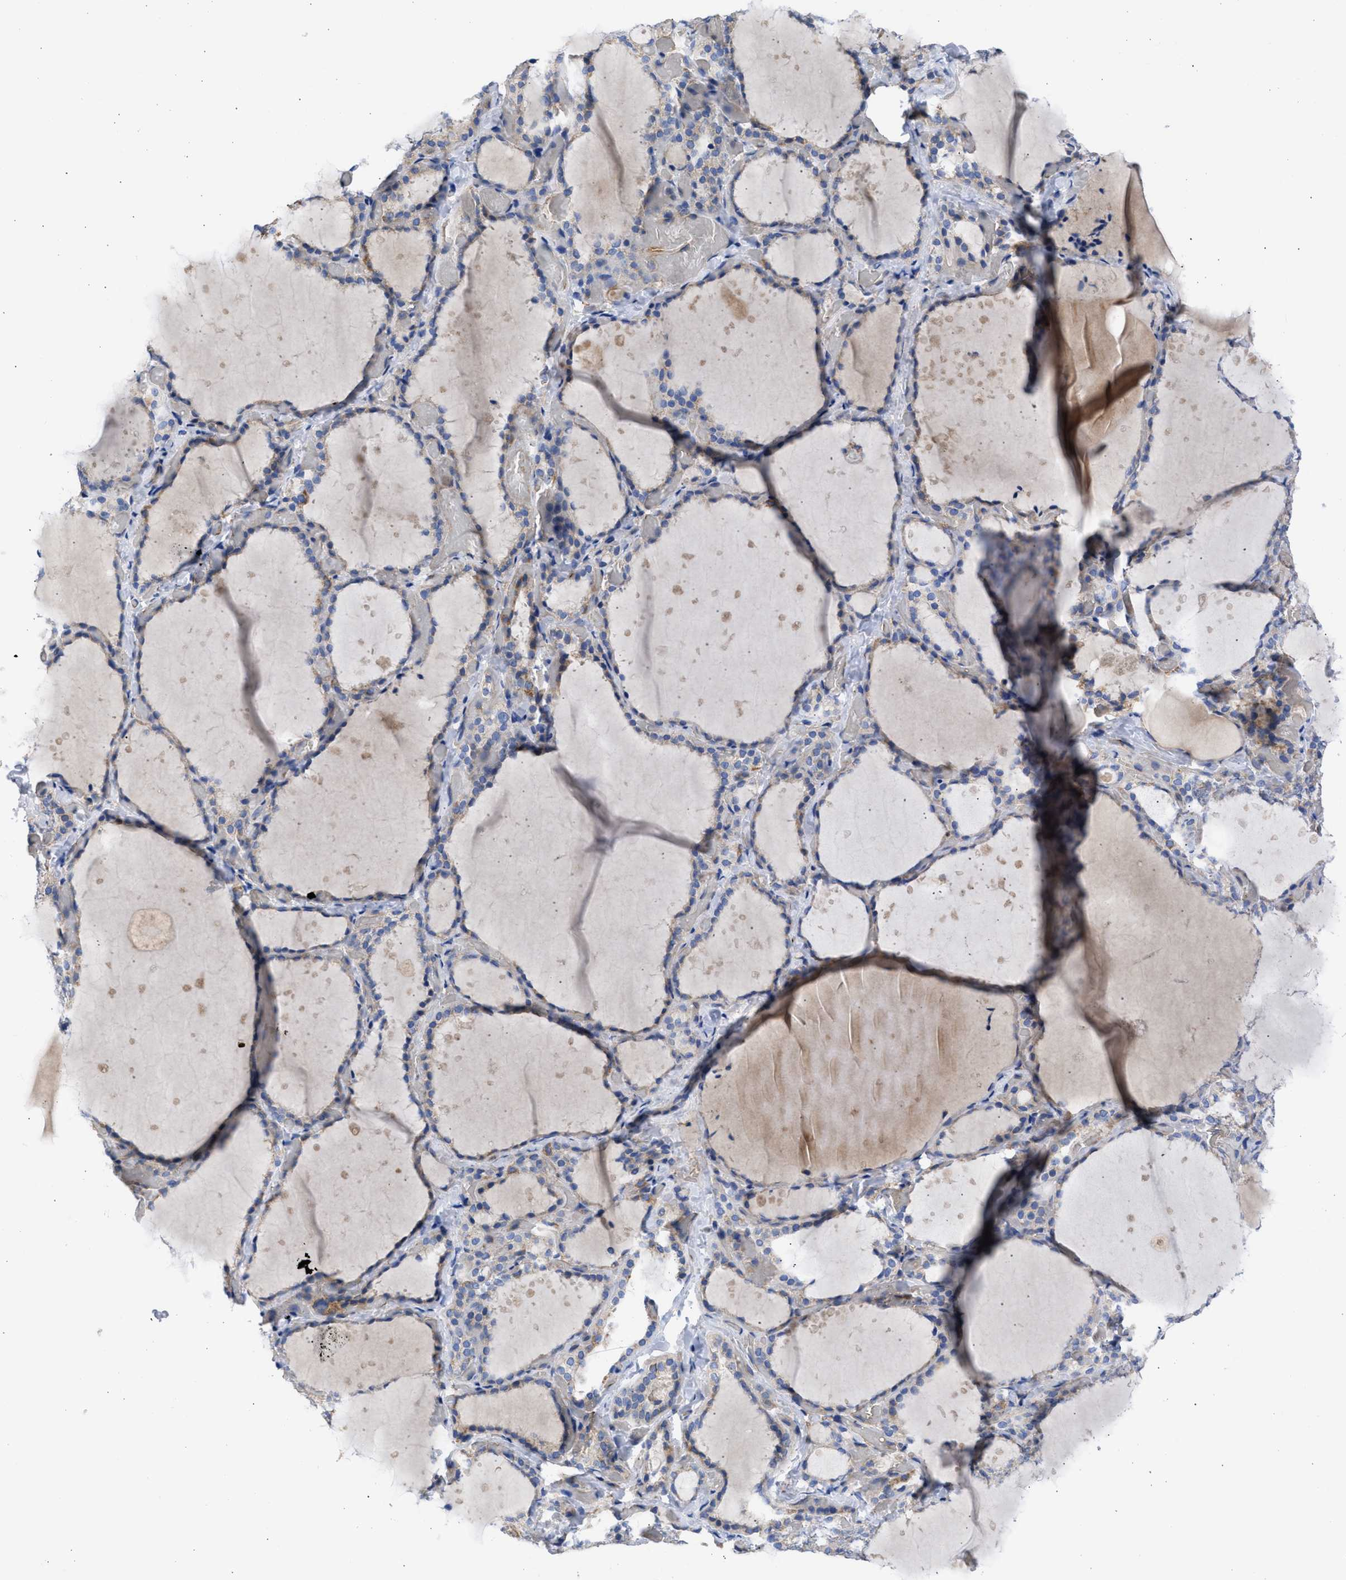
{"staining": {"intensity": "weak", "quantity": "25%-75%", "location": "cytoplasmic/membranous"}, "tissue": "thyroid gland", "cell_type": "Glandular cells", "image_type": "normal", "snomed": [{"axis": "morphology", "description": "Normal tissue, NOS"}, {"axis": "topography", "description": "Thyroid gland"}], "caption": "This photomicrograph displays immunohistochemistry (IHC) staining of normal human thyroid gland, with low weak cytoplasmic/membranous positivity in about 25%-75% of glandular cells.", "gene": "BTG3", "patient": {"sex": "female", "age": 44}}